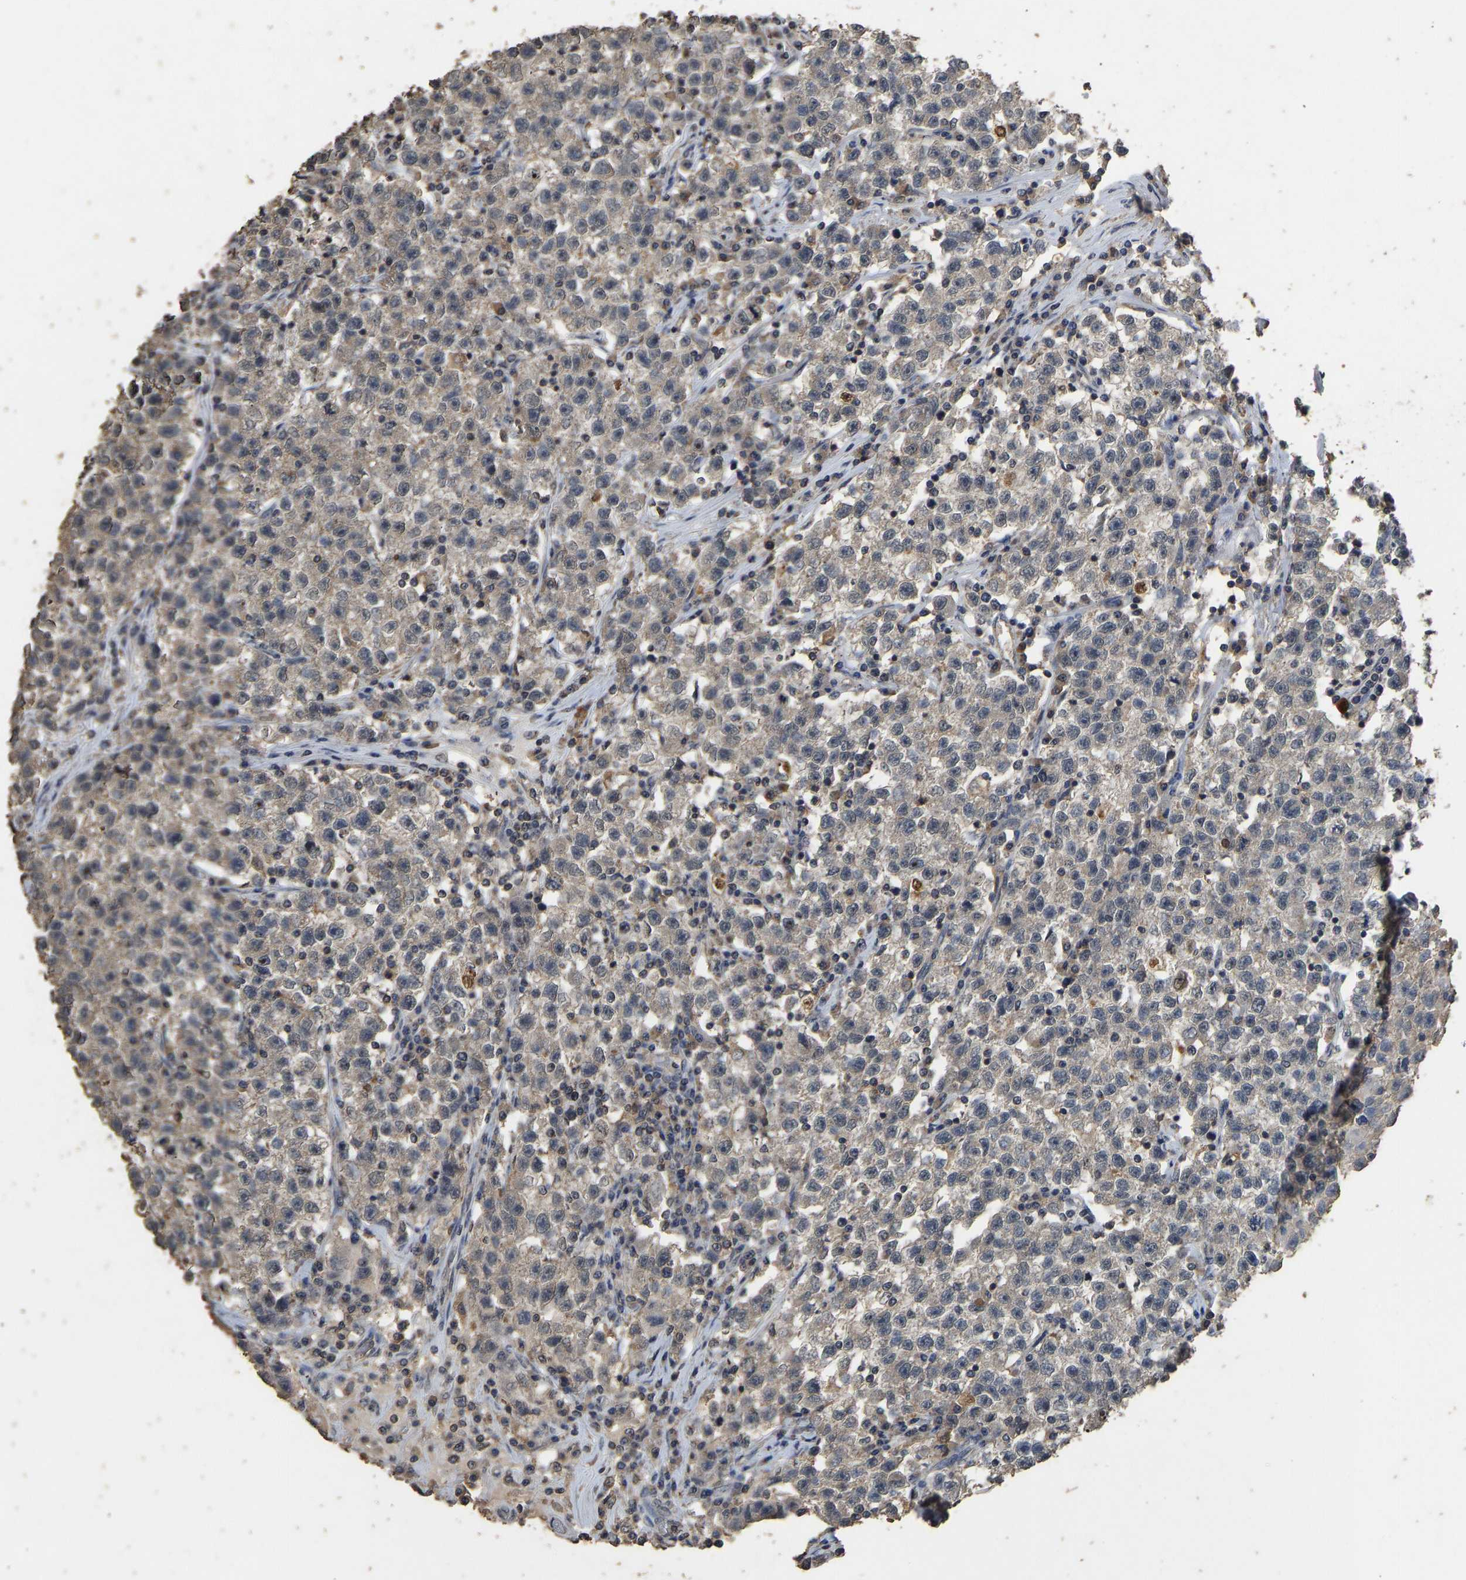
{"staining": {"intensity": "weak", "quantity": ">75%", "location": "cytoplasmic/membranous"}, "tissue": "testis cancer", "cell_type": "Tumor cells", "image_type": "cancer", "snomed": [{"axis": "morphology", "description": "Seminoma, NOS"}, {"axis": "topography", "description": "Testis"}], "caption": "Protein staining of testis cancer tissue reveals weak cytoplasmic/membranous positivity in about >75% of tumor cells.", "gene": "CIDEC", "patient": {"sex": "male", "age": 22}}